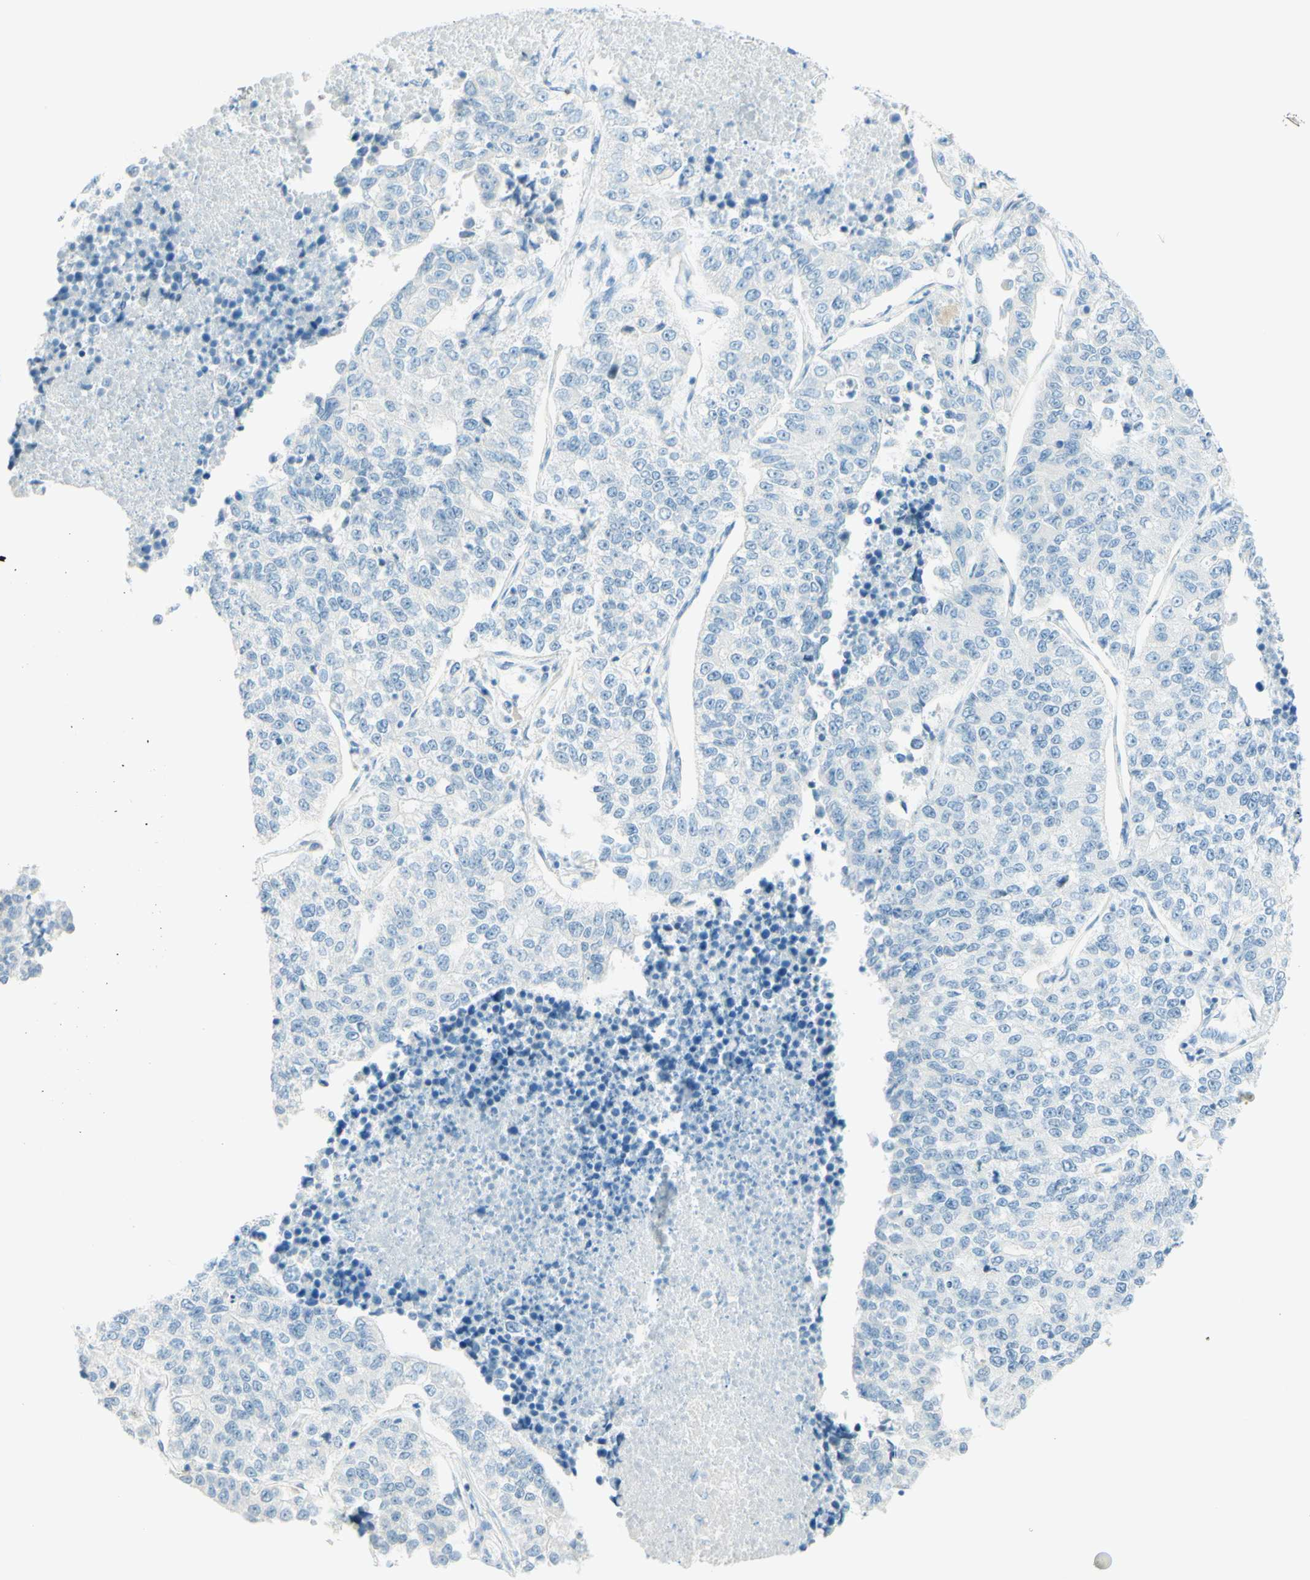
{"staining": {"intensity": "negative", "quantity": "none", "location": "none"}, "tissue": "lung cancer", "cell_type": "Tumor cells", "image_type": "cancer", "snomed": [{"axis": "morphology", "description": "Adenocarcinoma, NOS"}, {"axis": "topography", "description": "Lung"}], "caption": "An immunohistochemistry micrograph of lung adenocarcinoma is shown. There is no staining in tumor cells of lung adenocarcinoma.", "gene": "FMR1NB", "patient": {"sex": "male", "age": 49}}